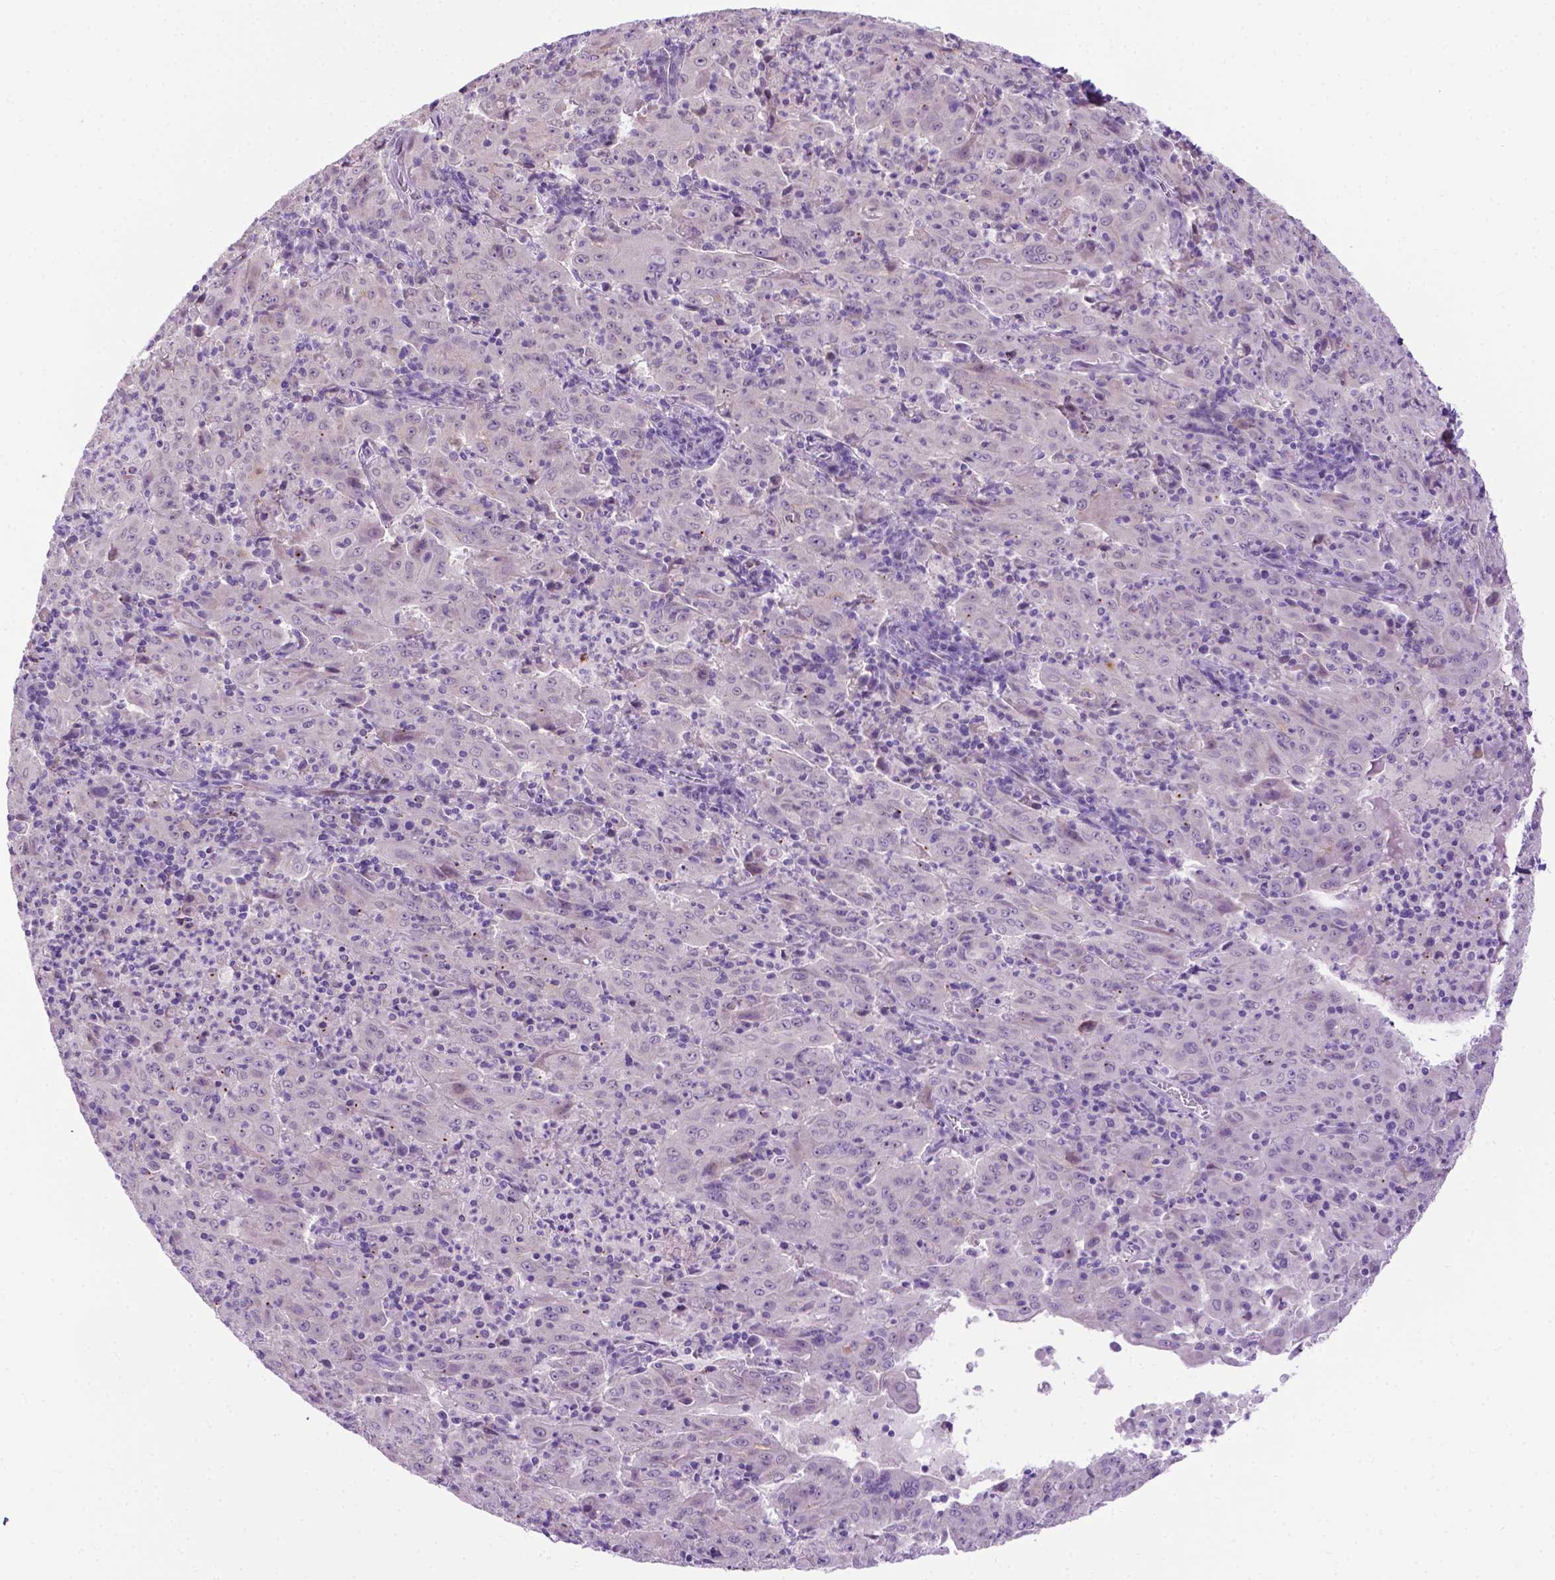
{"staining": {"intensity": "negative", "quantity": "none", "location": "none"}, "tissue": "pancreatic cancer", "cell_type": "Tumor cells", "image_type": "cancer", "snomed": [{"axis": "morphology", "description": "Adenocarcinoma, NOS"}, {"axis": "topography", "description": "Pancreas"}], "caption": "DAB (3,3'-diaminobenzidine) immunohistochemical staining of human pancreatic cancer (adenocarcinoma) reveals no significant positivity in tumor cells.", "gene": "MMP27", "patient": {"sex": "male", "age": 63}}